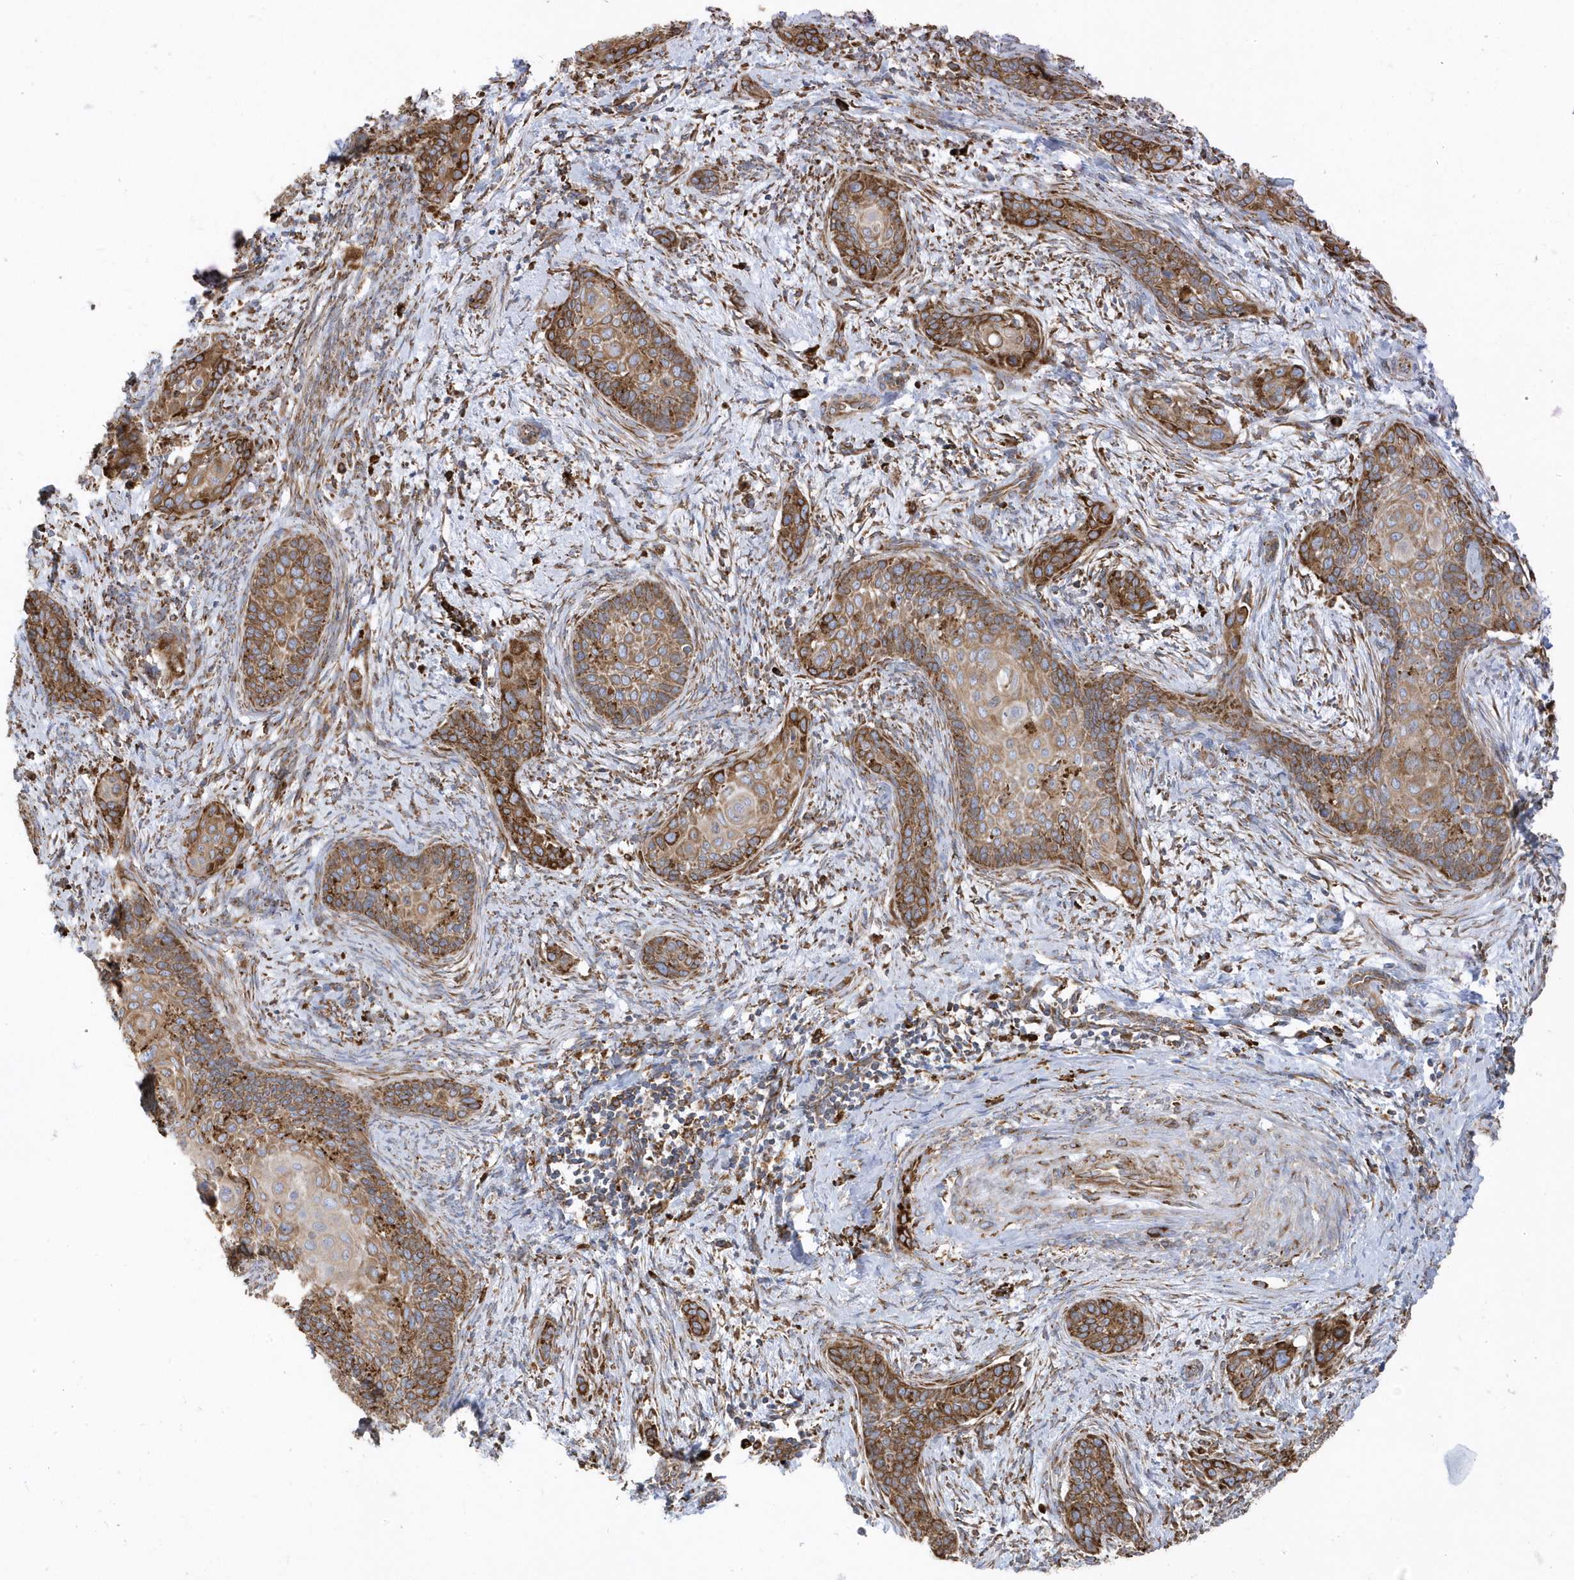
{"staining": {"intensity": "moderate", "quantity": ">75%", "location": "cytoplasmic/membranous"}, "tissue": "cervical cancer", "cell_type": "Tumor cells", "image_type": "cancer", "snomed": [{"axis": "morphology", "description": "Squamous cell carcinoma, NOS"}, {"axis": "topography", "description": "Cervix"}], "caption": "A brown stain shows moderate cytoplasmic/membranous expression of a protein in human cervical cancer tumor cells.", "gene": "PDIA6", "patient": {"sex": "female", "age": 33}}